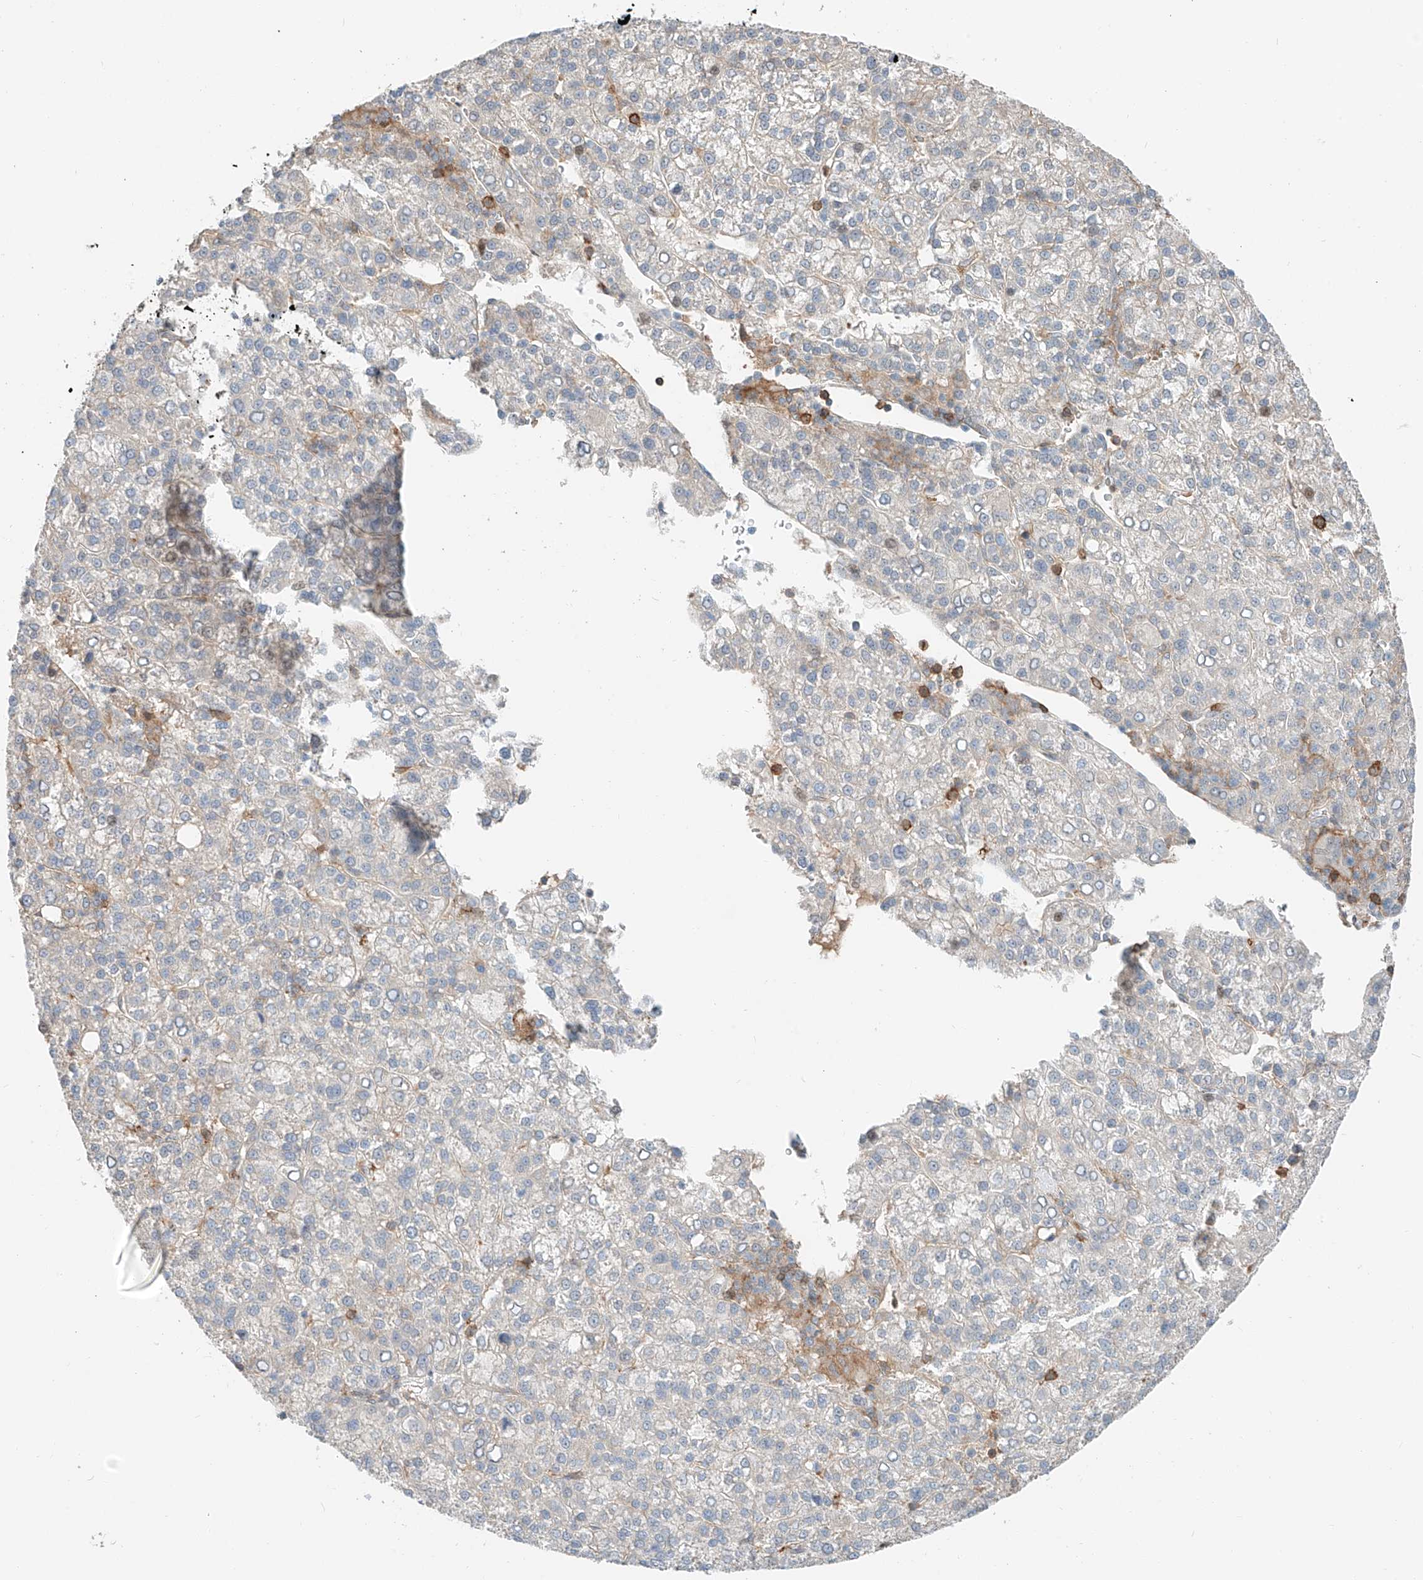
{"staining": {"intensity": "weak", "quantity": "<25%", "location": "cytoplasmic/membranous"}, "tissue": "liver cancer", "cell_type": "Tumor cells", "image_type": "cancer", "snomed": [{"axis": "morphology", "description": "Carcinoma, Hepatocellular, NOS"}, {"axis": "topography", "description": "Liver"}], "caption": "Micrograph shows no significant protein positivity in tumor cells of hepatocellular carcinoma (liver).", "gene": "CEP162", "patient": {"sex": "female", "age": 58}}